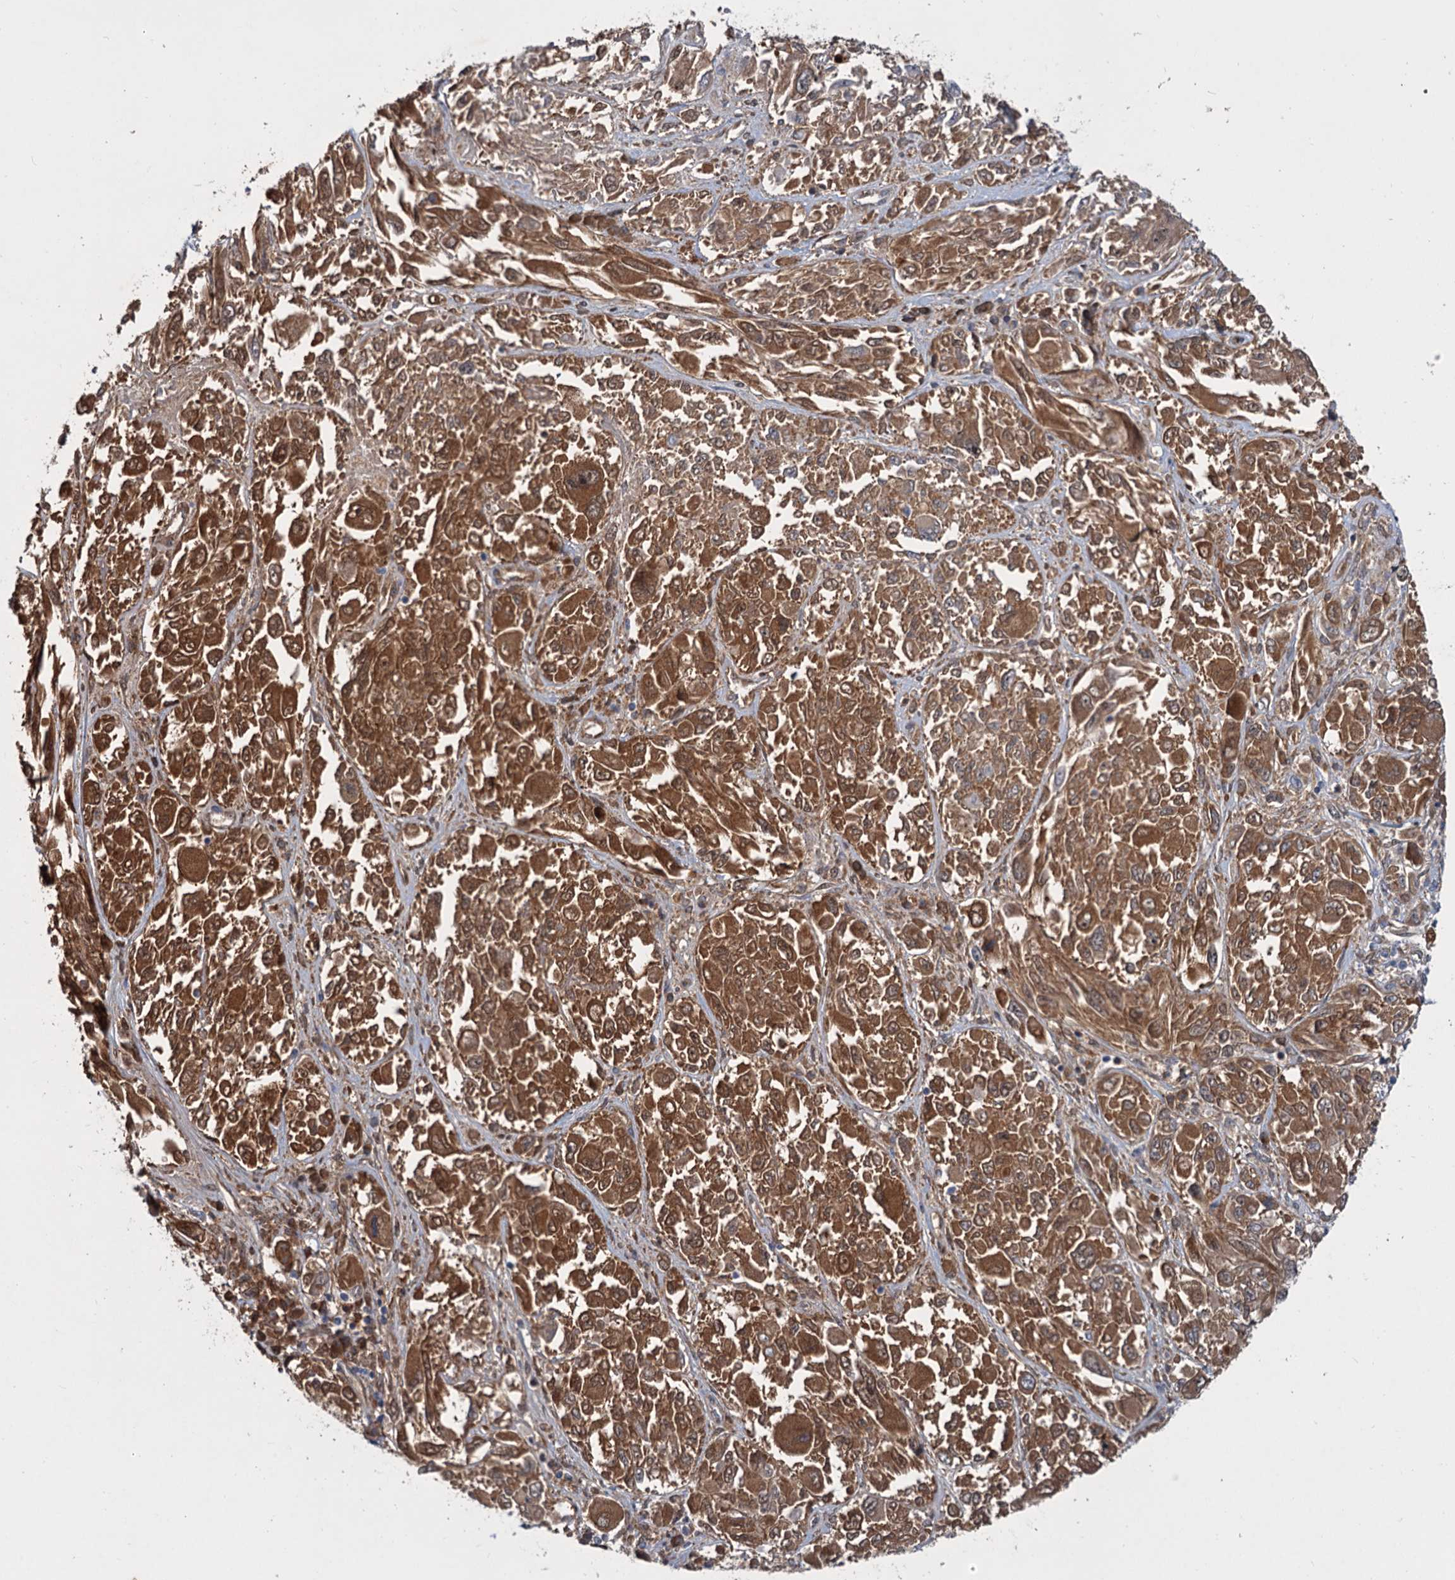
{"staining": {"intensity": "moderate", "quantity": ">75%", "location": "cytoplasmic/membranous"}, "tissue": "melanoma", "cell_type": "Tumor cells", "image_type": "cancer", "snomed": [{"axis": "morphology", "description": "Malignant melanoma, NOS"}, {"axis": "topography", "description": "Skin"}], "caption": "Immunohistochemical staining of malignant melanoma exhibits medium levels of moderate cytoplasmic/membranous staining in approximately >75% of tumor cells.", "gene": "CHRD", "patient": {"sex": "female", "age": 91}}